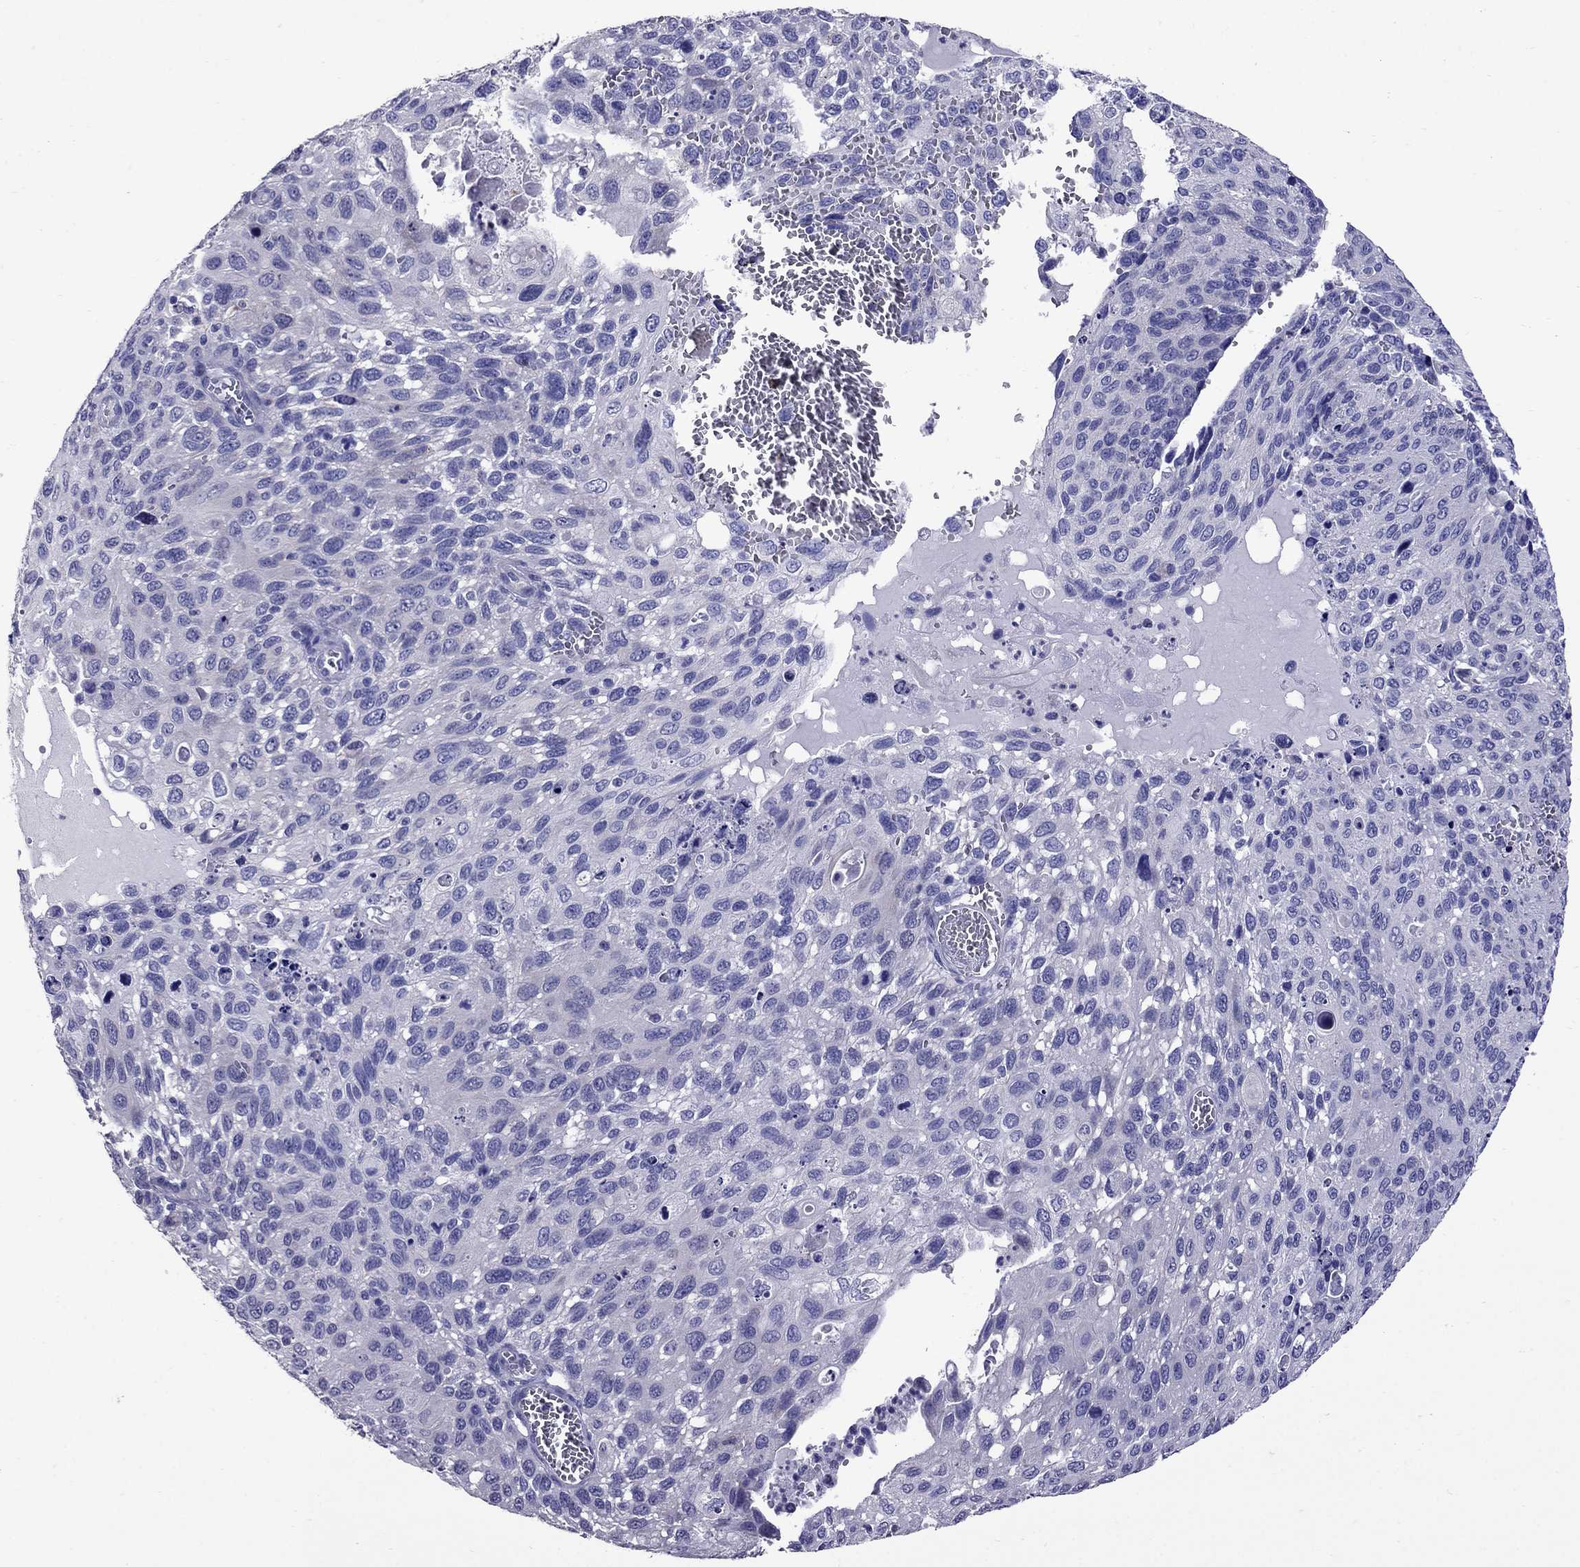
{"staining": {"intensity": "negative", "quantity": "none", "location": "none"}, "tissue": "cervical cancer", "cell_type": "Tumor cells", "image_type": "cancer", "snomed": [{"axis": "morphology", "description": "Squamous cell carcinoma, NOS"}, {"axis": "topography", "description": "Cervix"}], "caption": "Immunohistochemistry (IHC) image of cervical cancer stained for a protein (brown), which displays no staining in tumor cells.", "gene": "OXCT2", "patient": {"sex": "female", "age": 70}}